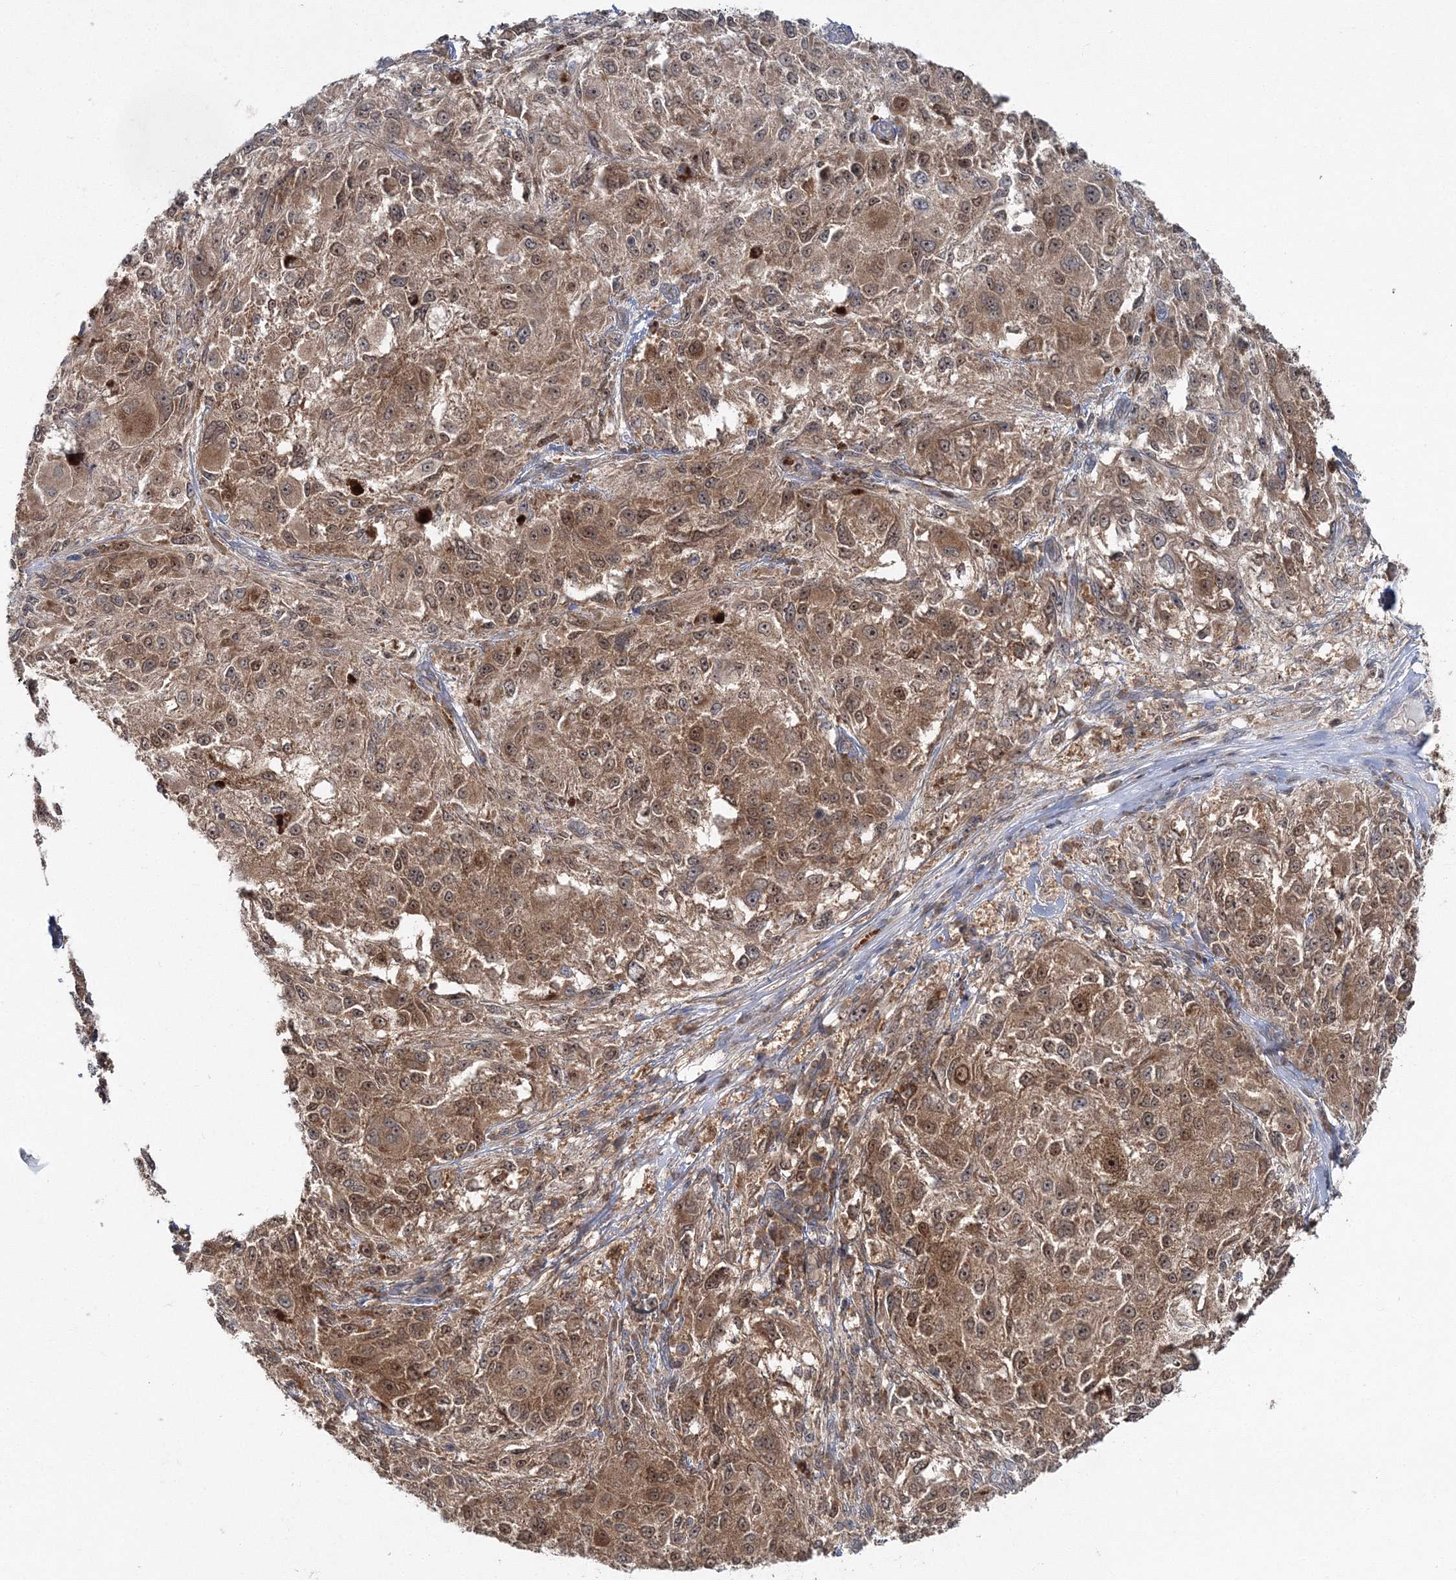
{"staining": {"intensity": "moderate", "quantity": ">75%", "location": "cytoplasmic/membranous,nuclear"}, "tissue": "melanoma", "cell_type": "Tumor cells", "image_type": "cancer", "snomed": [{"axis": "morphology", "description": "Necrosis, NOS"}, {"axis": "morphology", "description": "Malignant melanoma, NOS"}, {"axis": "topography", "description": "Skin"}], "caption": "Moderate cytoplasmic/membranous and nuclear expression is appreciated in approximately >75% of tumor cells in melanoma. (Brightfield microscopy of DAB IHC at high magnification).", "gene": "PCBD2", "patient": {"sex": "female", "age": 87}}